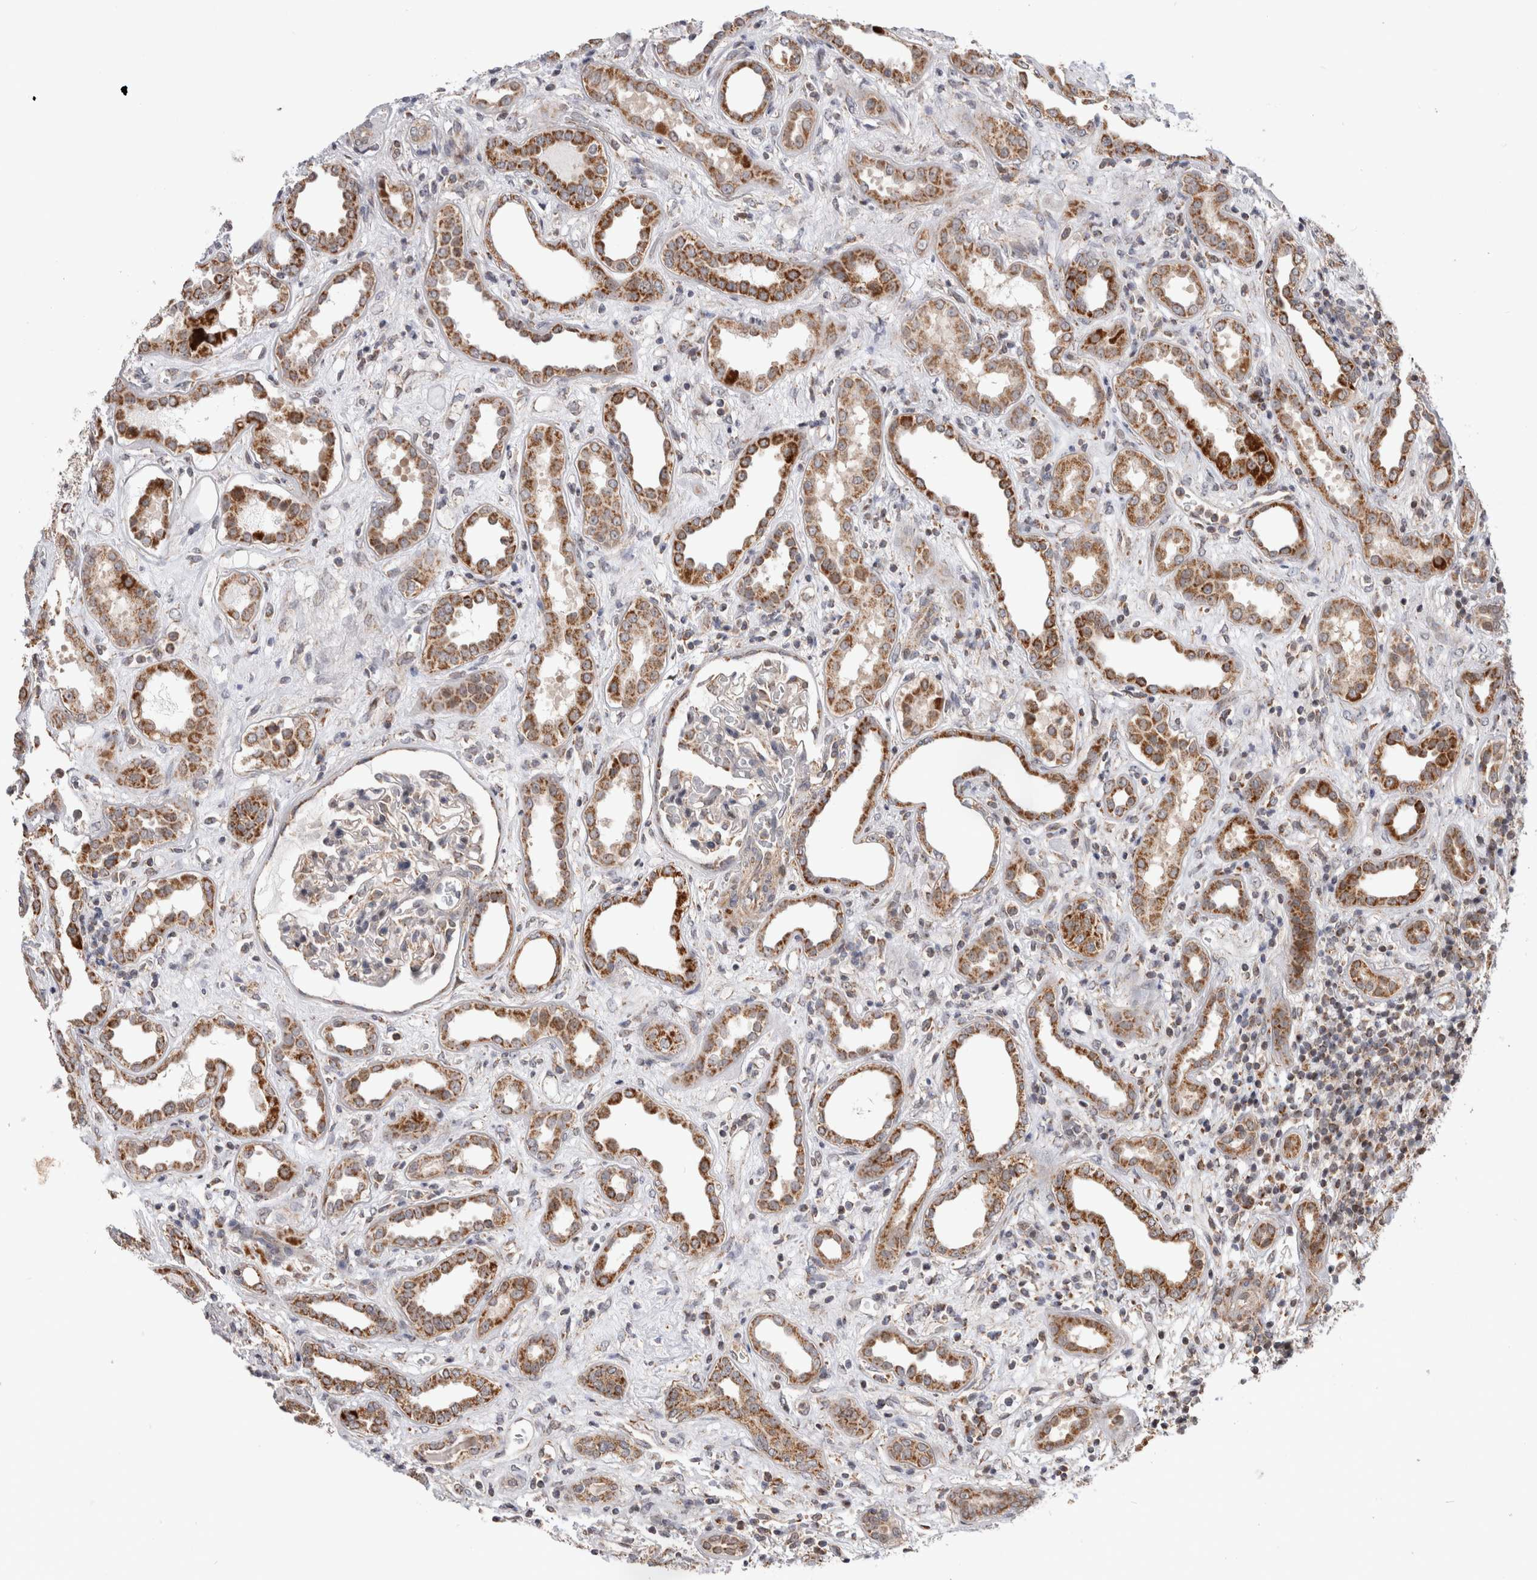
{"staining": {"intensity": "moderate", "quantity": "25%-75%", "location": "cytoplasmic/membranous"}, "tissue": "kidney", "cell_type": "Cells in glomeruli", "image_type": "normal", "snomed": [{"axis": "morphology", "description": "Normal tissue, NOS"}, {"axis": "topography", "description": "Kidney"}], "caption": "A medium amount of moderate cytoplasmic/membranous positivity is present in approximately 25%-75% of cells in glomeruli in normal kidney.", "gene": "MRPL37", "patient": {"sex": "male", "age": 59}}